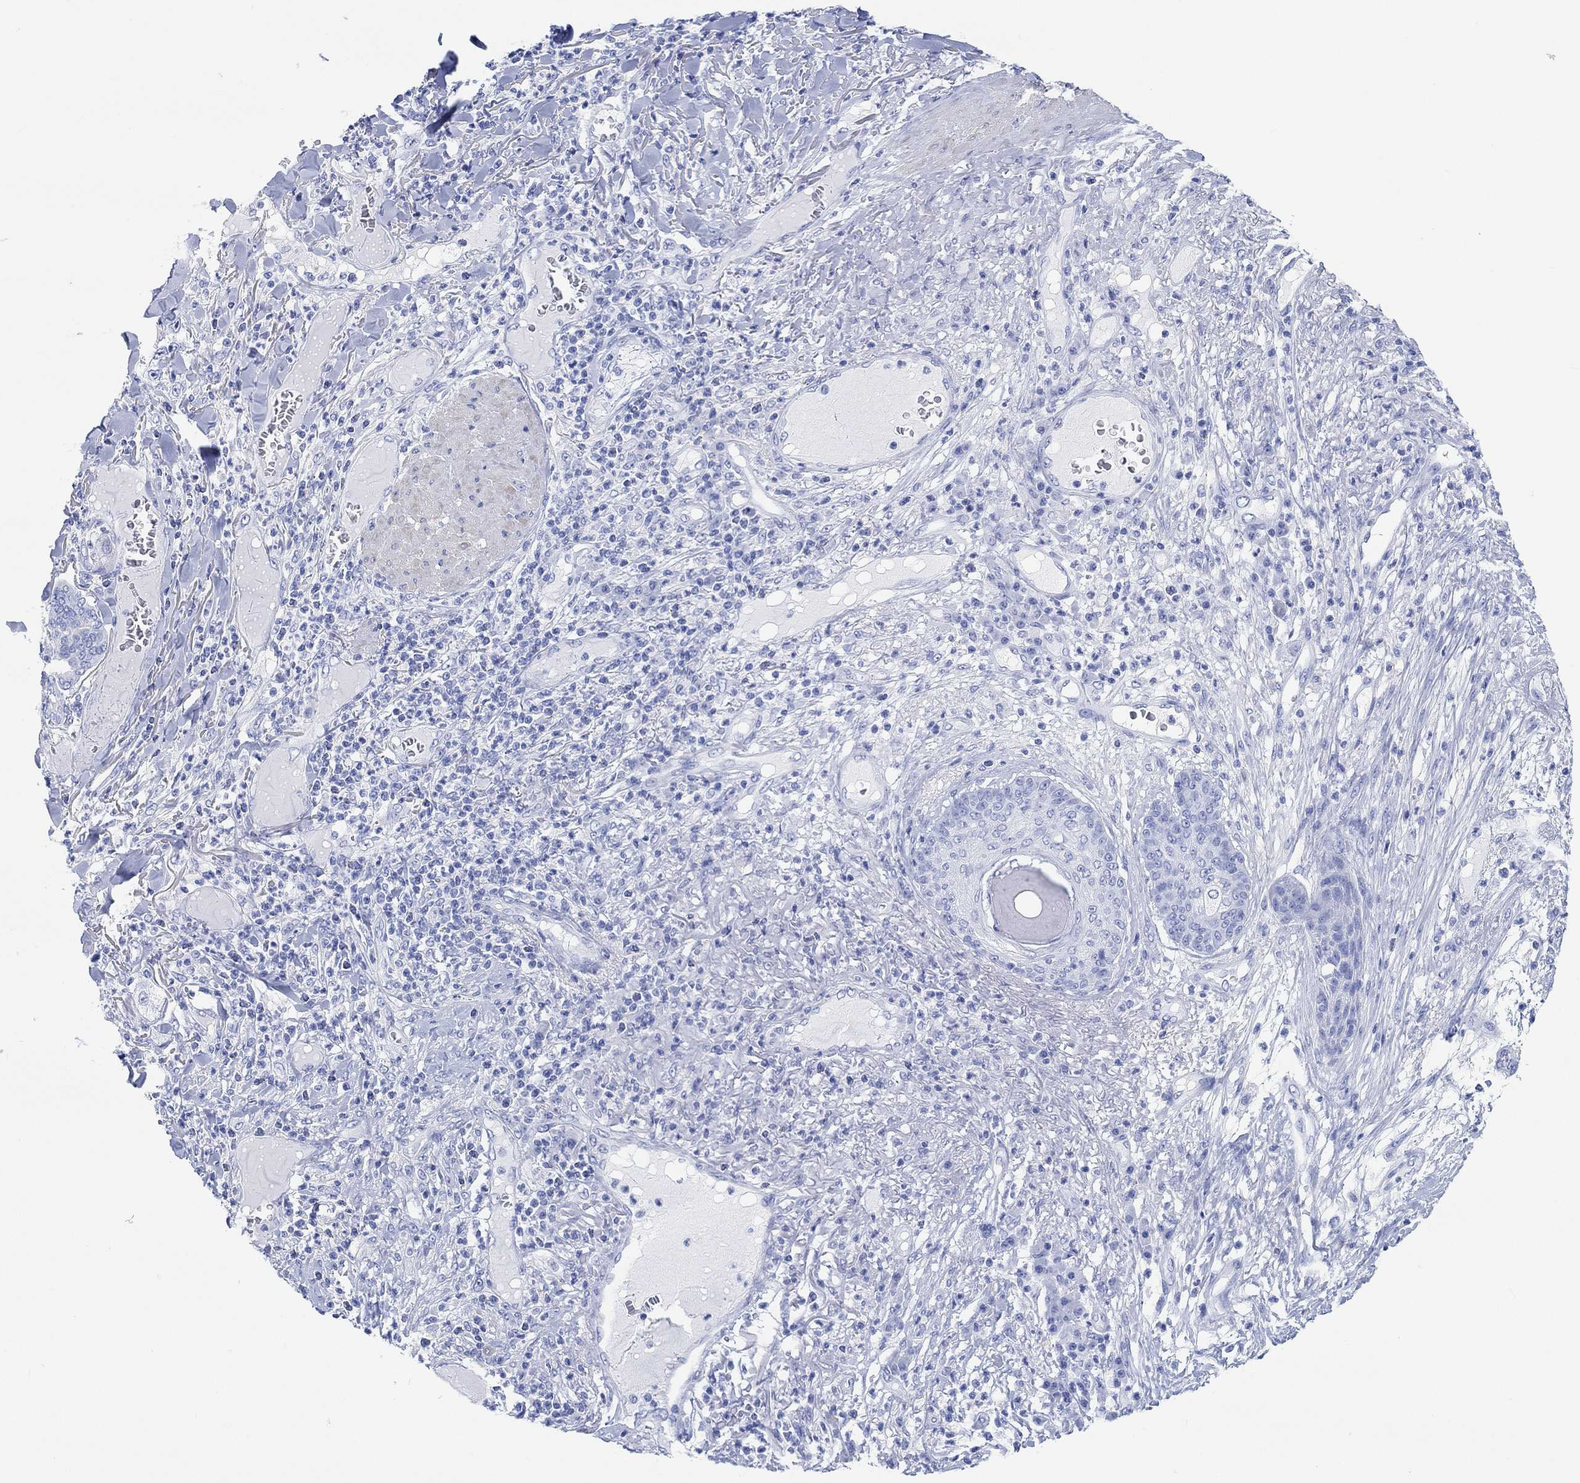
{"staining": {"intensity": "negative", "quantity": "none", "location": "none"}, "tissue": "skin cancer", "cell_type": "Tumor cells", "image_type": "cancer", "snomed": [{"axis": "morphology", "description": "Squamous cell carcinoma, NOS"}, {"axis": "topography", "description": "Skin"}], "caption": "A high-resolution image shows immunohistochemistry (IHC) staining of skin cancer, which reveals no significant positivity in tumor cells.", "gene": "ANKRD33", "patient": {"sex": "male", "age": 82}}